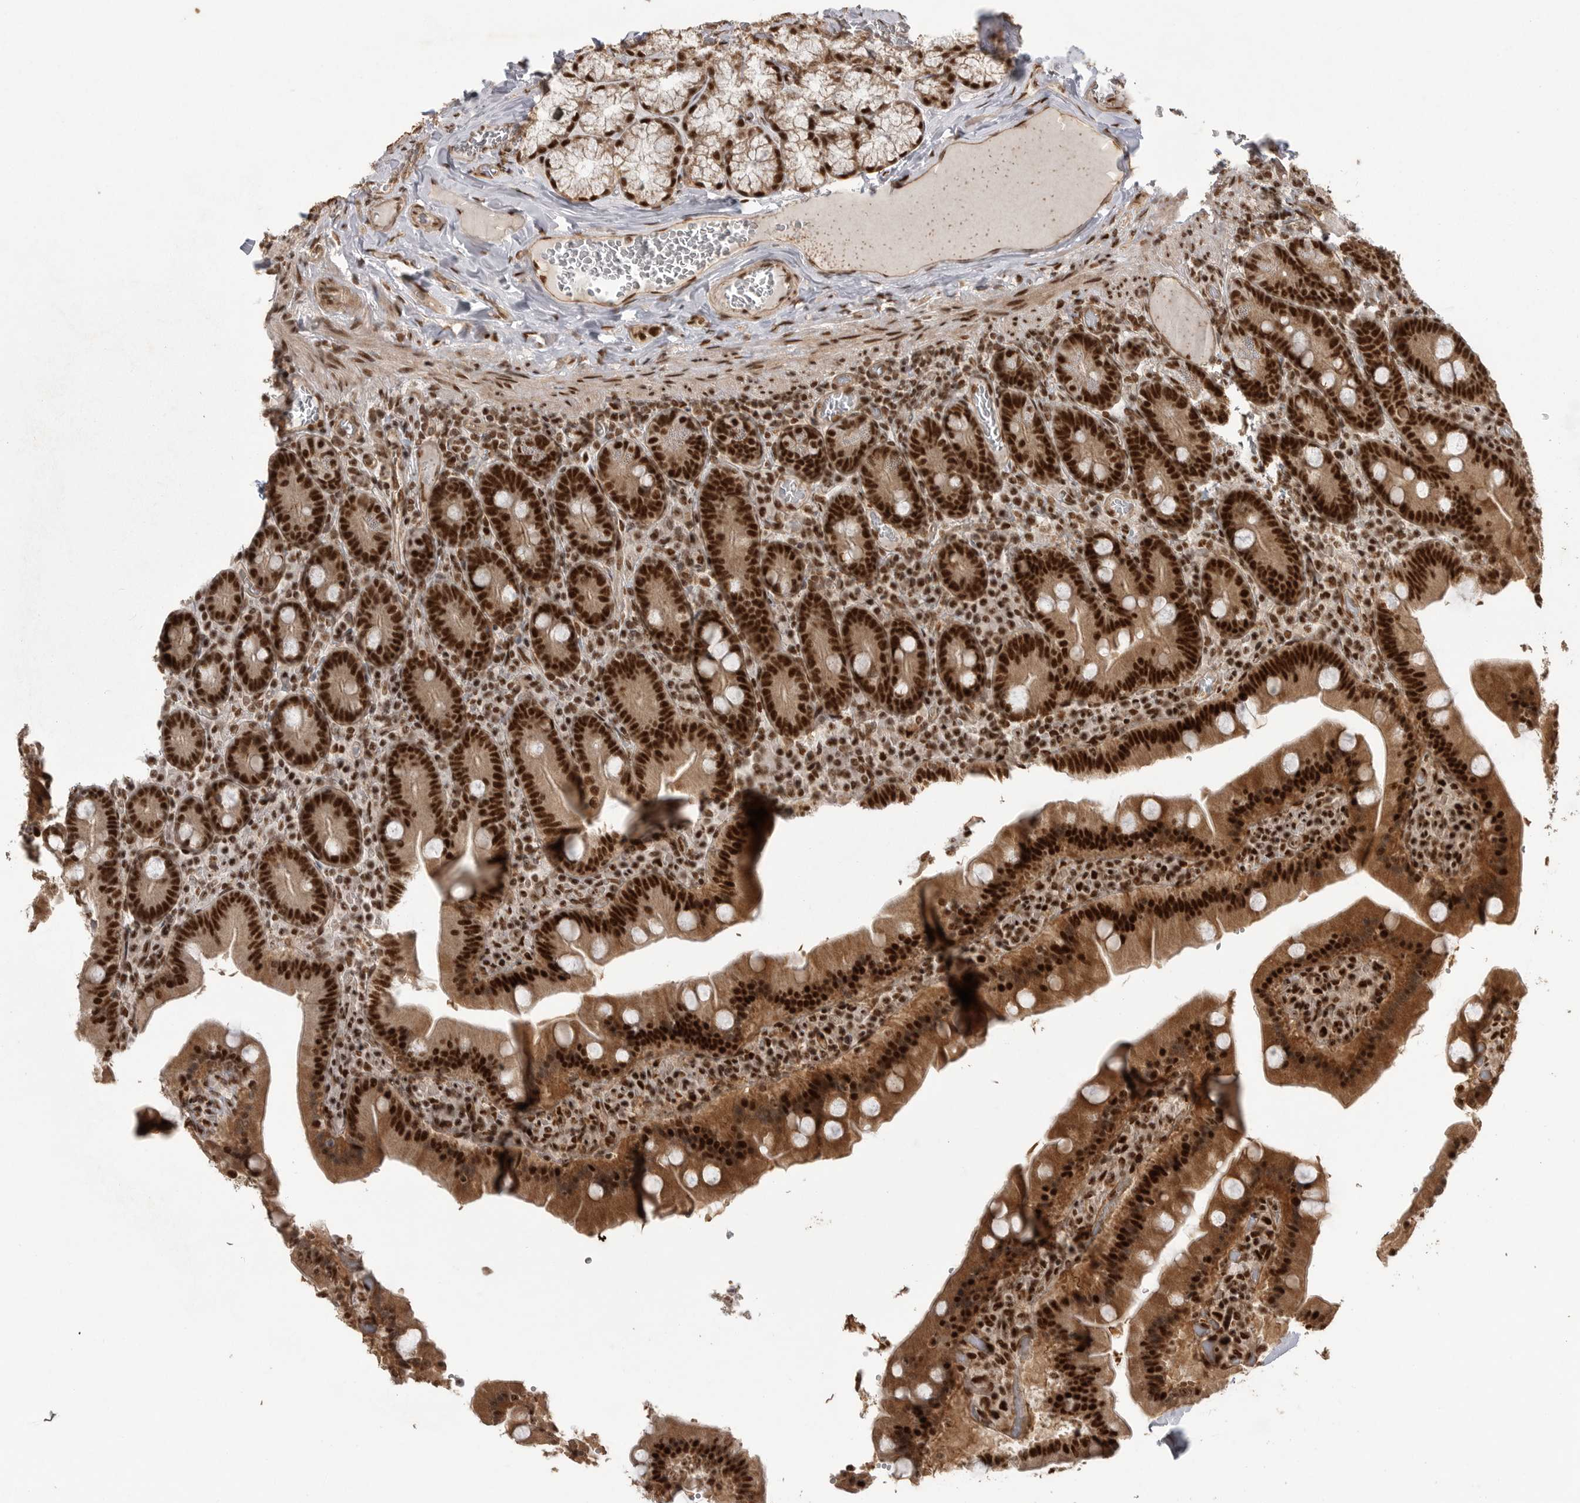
{"staining": {"intensity": "strong", "quantity": ">75%", "location": "cytoplasmic/membranous,nuclear"}, "tissue": "duodenum", "cell_type": "Glandular cells", "image_type": "normal", "snomed": [{"axis": "morphology", "description": "Normal tissue, NOS"}, {"axis": "topography", "description": "Duodenum"}], "caption": "IHC micrograph of unremarkable human duodenum stained for a protein (brown), which demonstrates high levels of strong cytoplasmic/membranous,nuclear staining in about >75% of glandular cells.", "gene": "PPP1R8", "patient": {"sex": "female", "age": 62}}